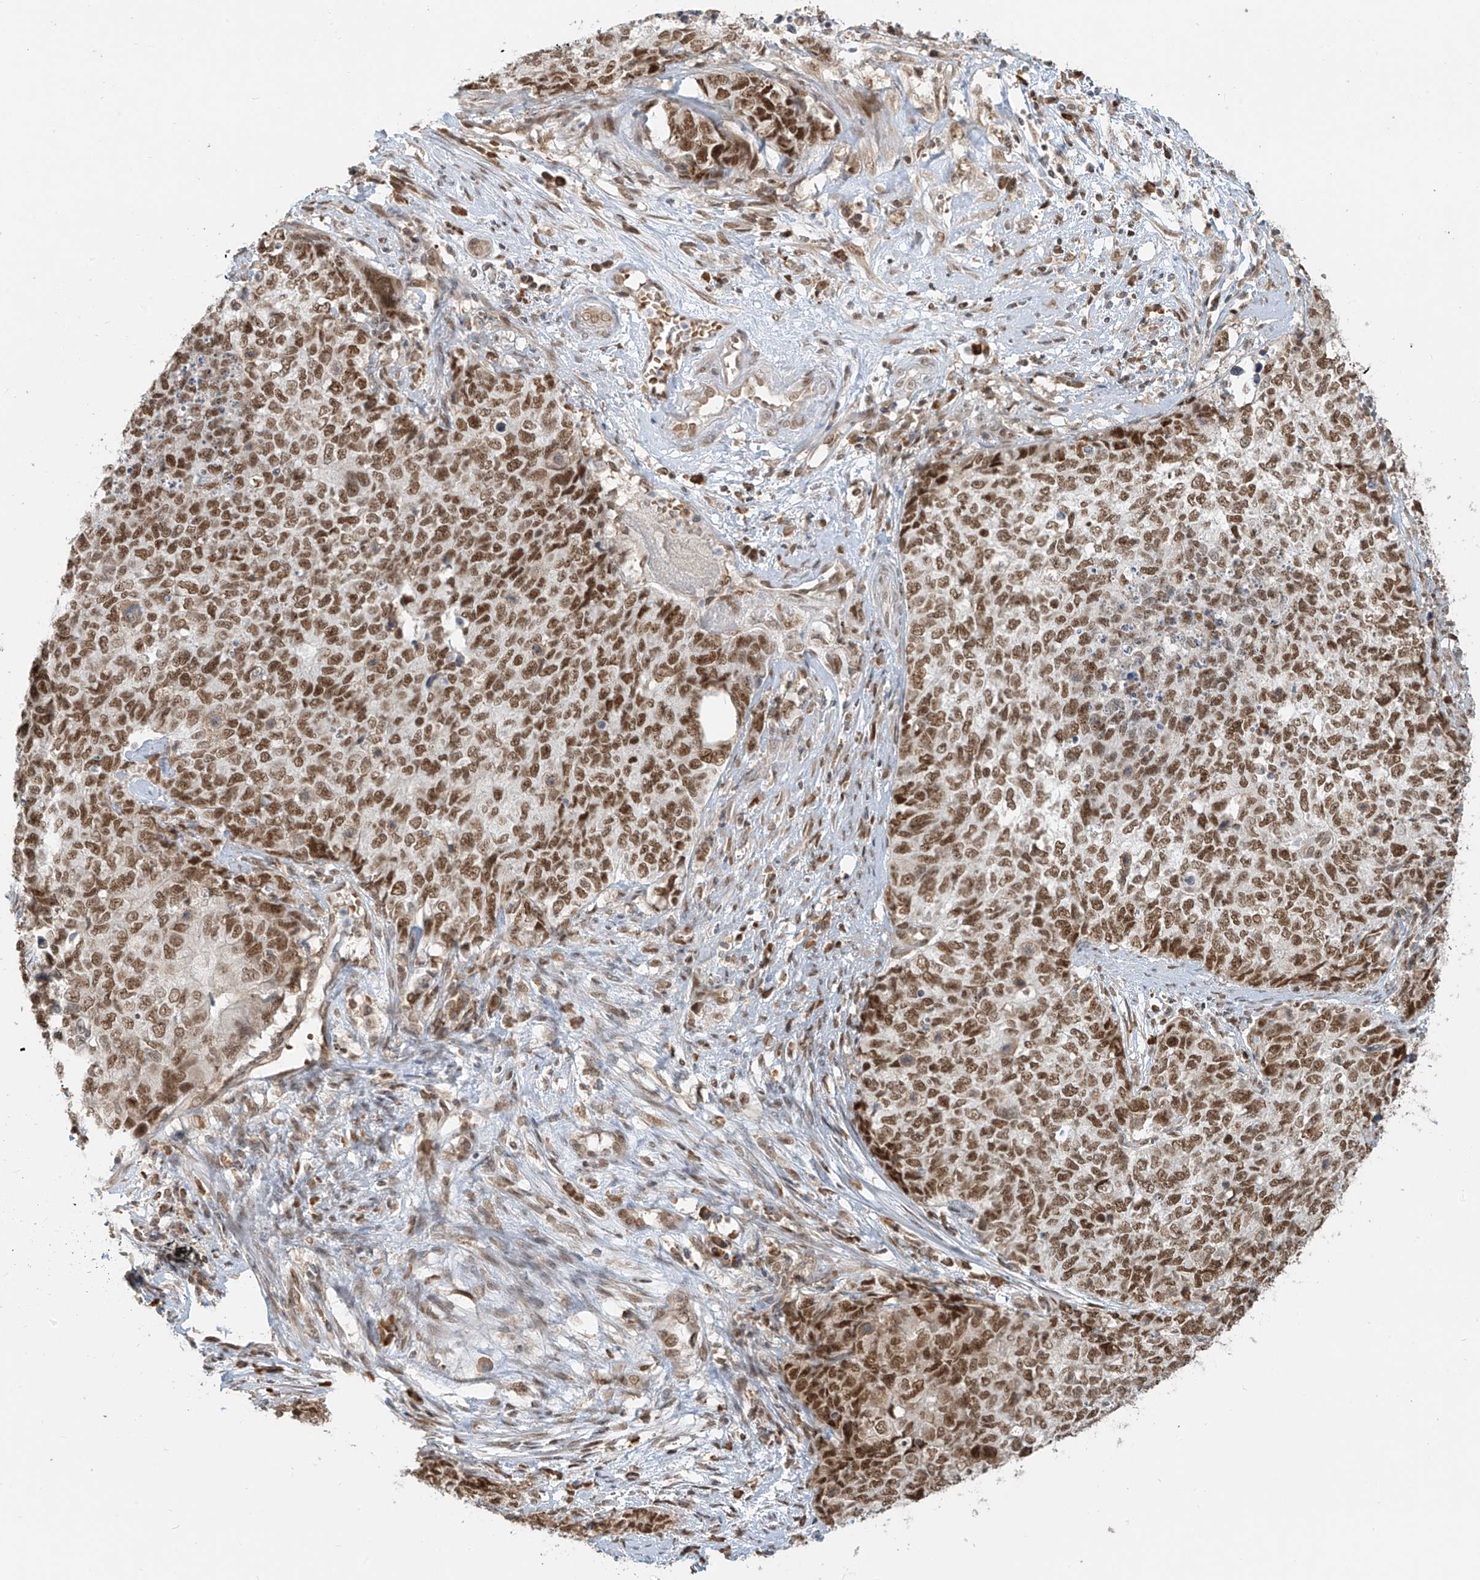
{"staining": {"intensity": "moderate", "quantity": ">75%", "location": "nuclear"}, "tissue": "cervical cancer", "cell_type": "Tumor cells", "image_type": "cancer", "snomed": [{"axis": "morphology", "description": "Squamous cell carcinoma, NOS"}, {"axis": "topography", "description": "Cervix"}], "caption": "A photomicrograph of human cervical cancer stained for a protein displays moderate nuclear brown staining in tumor cells. The staining is performed using DAB brown chromogen to label protein expression. The nuclei are counter-stained blue using hematoxylin.", "gene": "ZMYM2", "patient": {"sex": "female", "age": 63}}